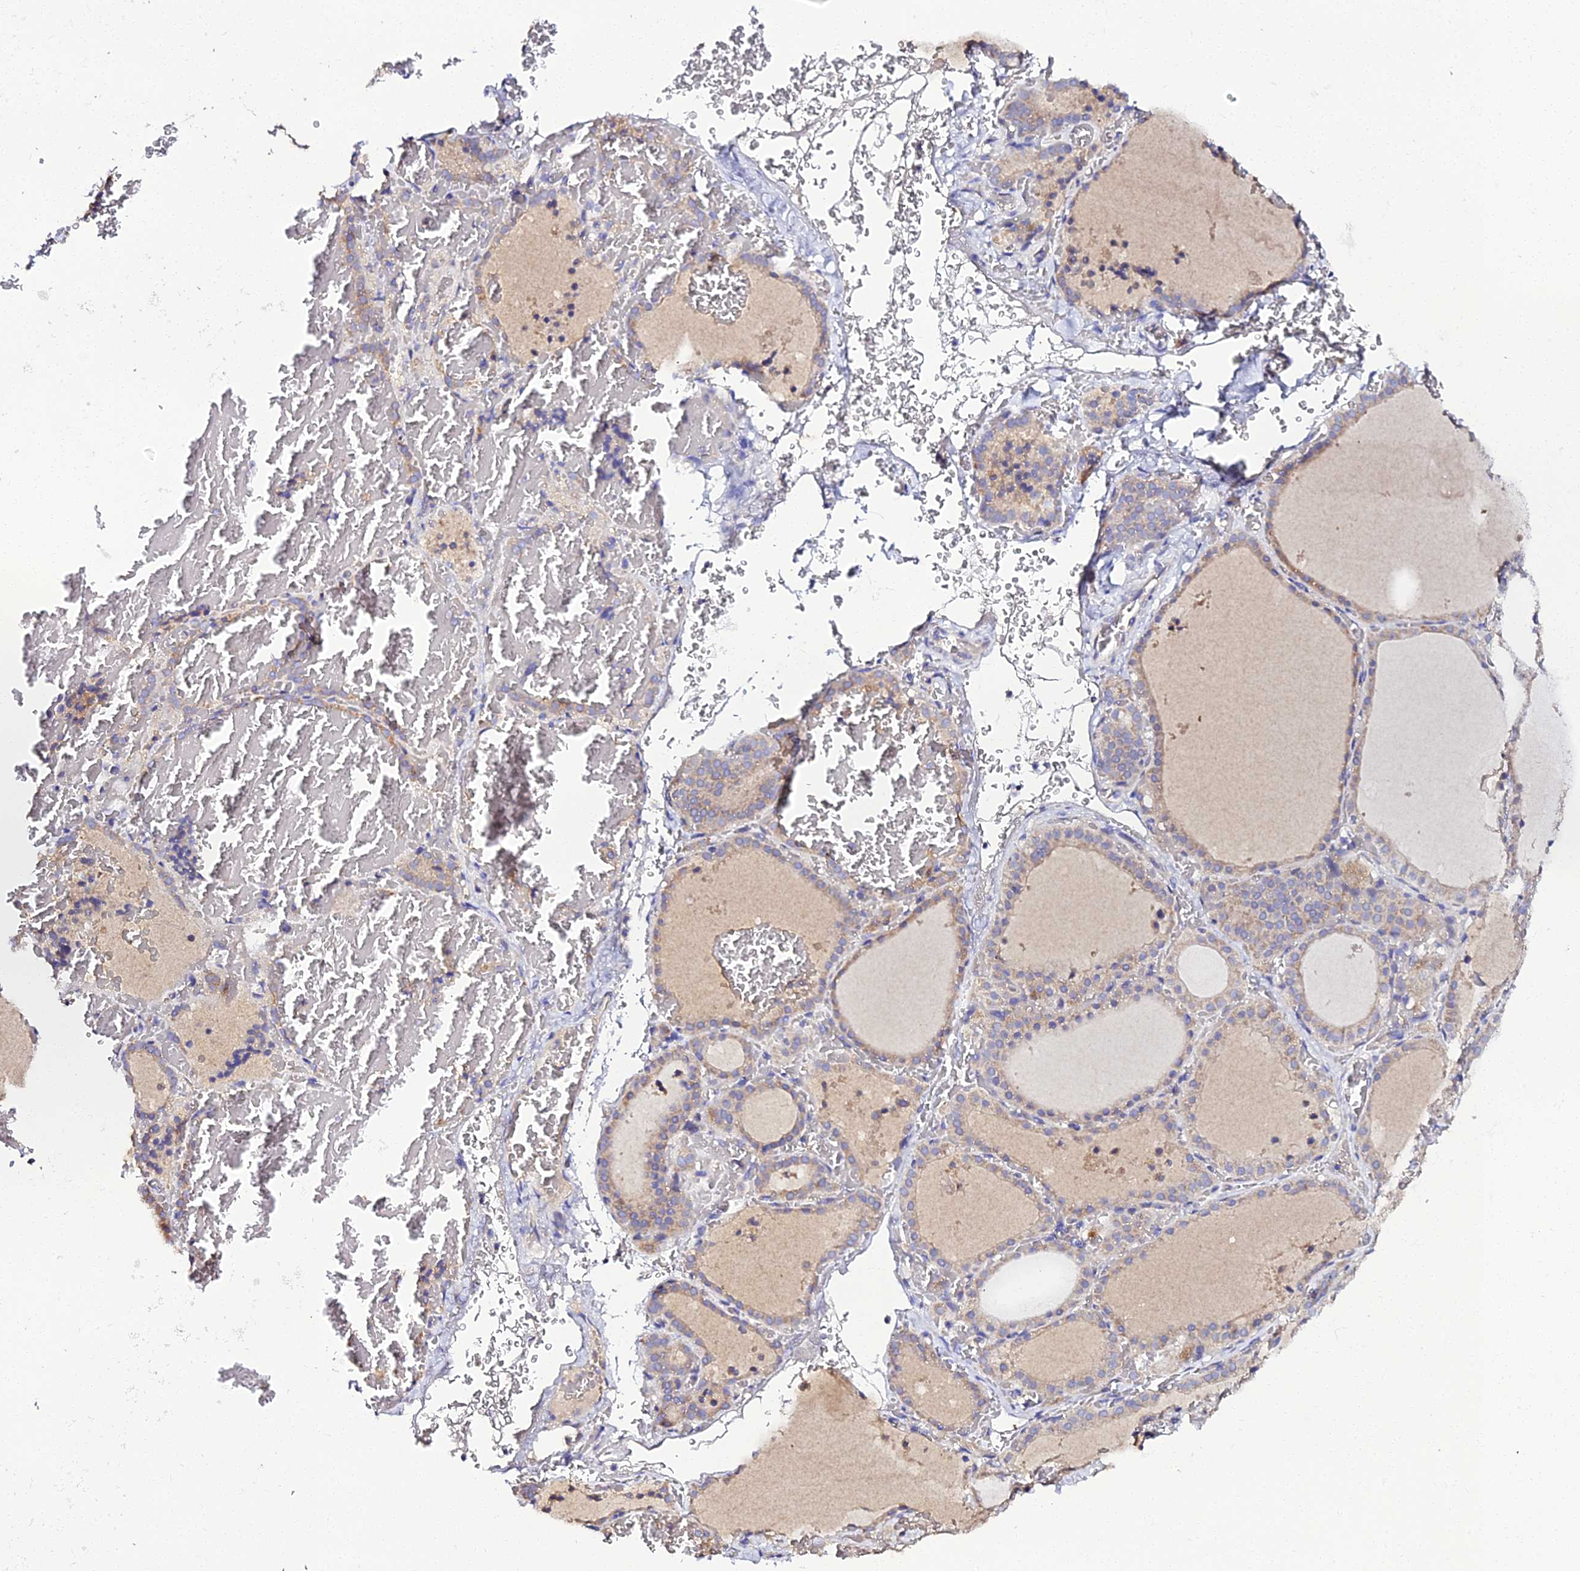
{"staining": {"intensity": "moderate", "quantity": "25%-75%", "location": "cytoplasmic/membranous"}, "tissue": "thyroid gland", "cell_type": "Glandular cells", "image_type": "normal", "snomed": [{"axis": "morphology", "description": "Normal tissue, NOS"}, {"axis": "topography", "description": "Thyroid gland"}], "caption": "A brown stain labels moderate cytoplasmic/membranous expression of a protein in glandular cells of normal human thyroid gland. (DAB IHC, brown staining for protein, blue staining for nuclei).", "gene": "SCX", "patient": {"sex": "female", "age": 39}}